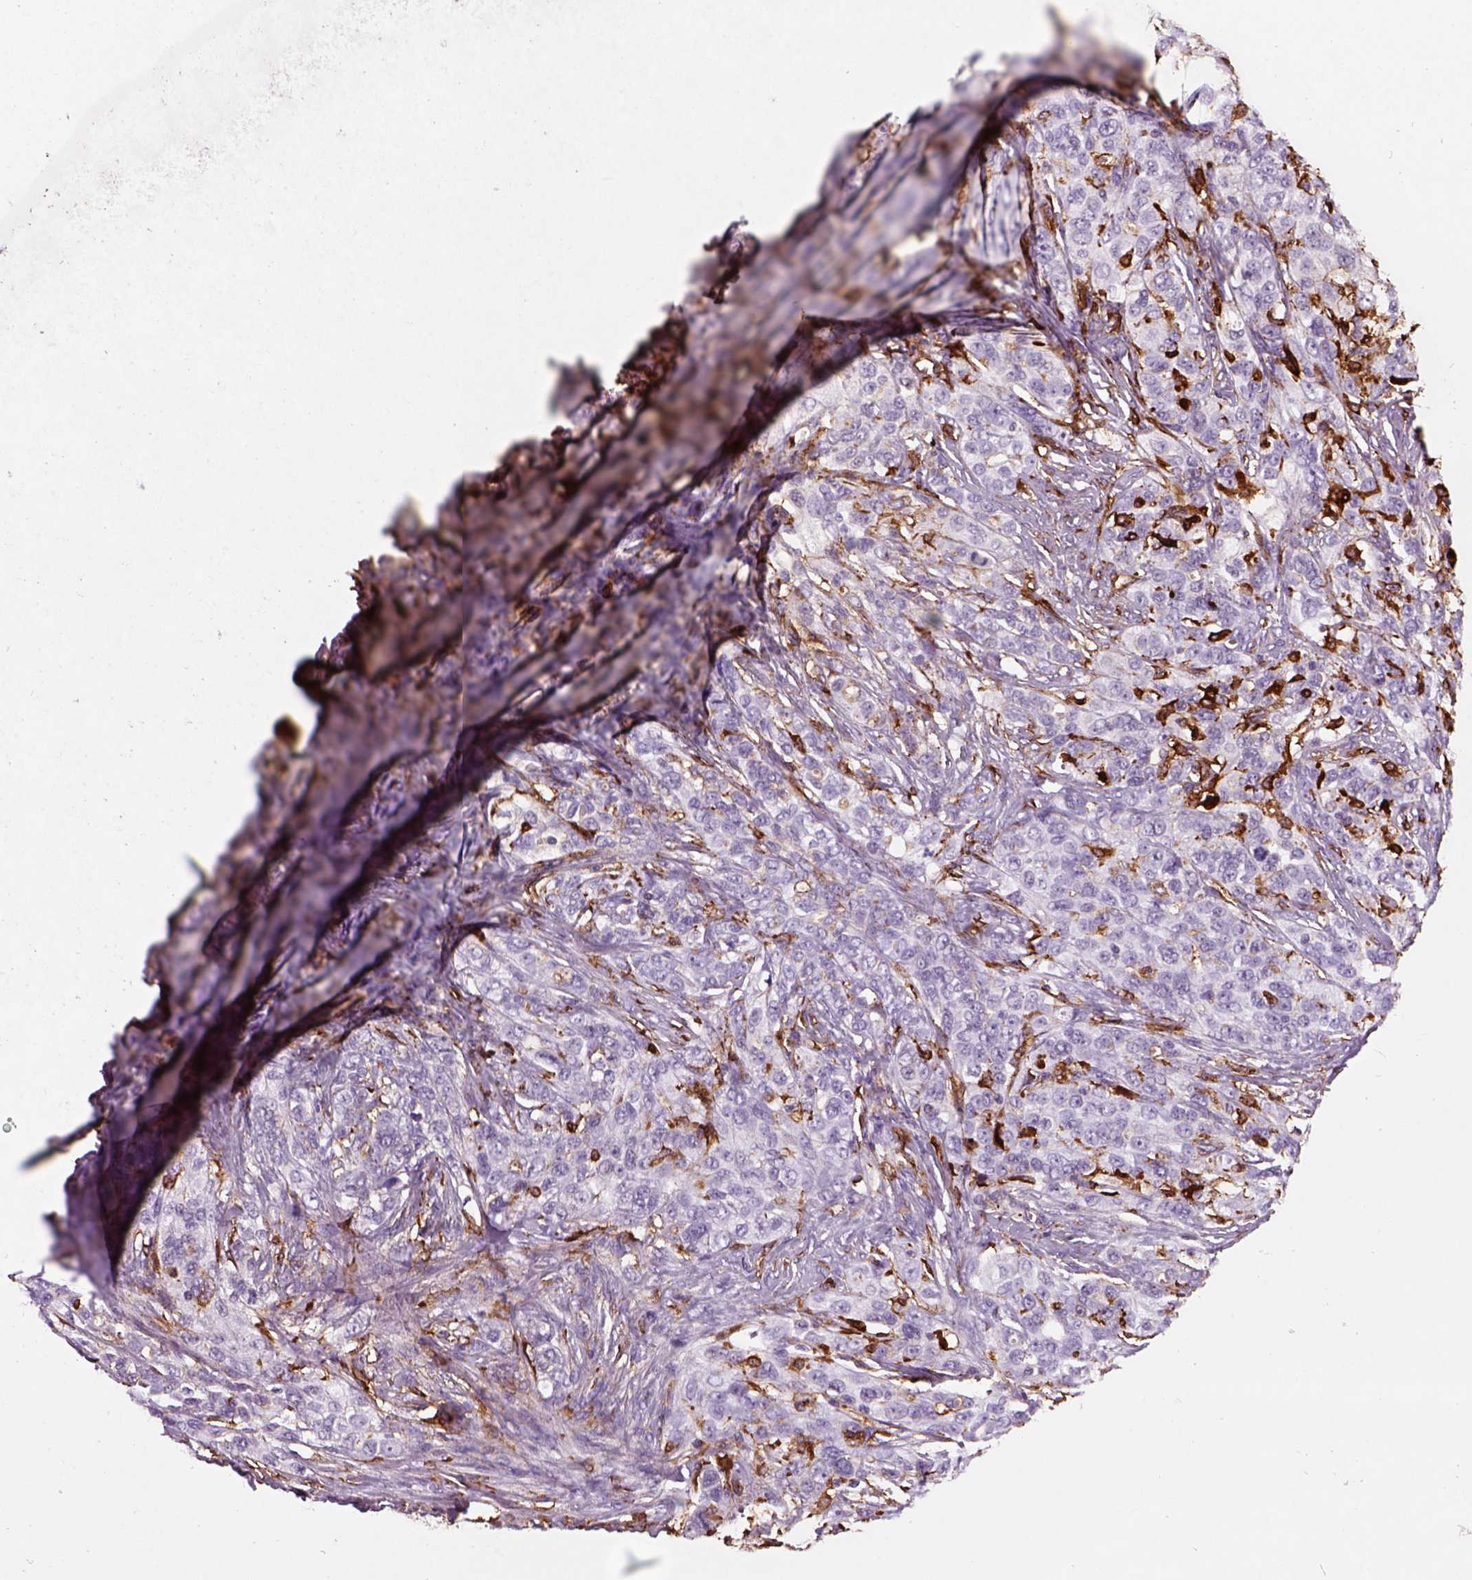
{"staining": {"intensity": "negative", "quantity": "none", "location": "none"}, "tissue": "ovarian cancer", "cell_type": "Tumor cells", "image_type": "cancer", "snomed": [{"axis": "morphology", "description": "Cystadenocarcinoma, serous, NOS"}, {"axis": "topography", "description": "Ovary"}], "caption": "Human ovarian serous cystadenocarcinoma stained for a protein using IHC displays no positivity in tumor cells.", "gene": "MARCKS", "patient": {"sex": "female", "age": 71}}